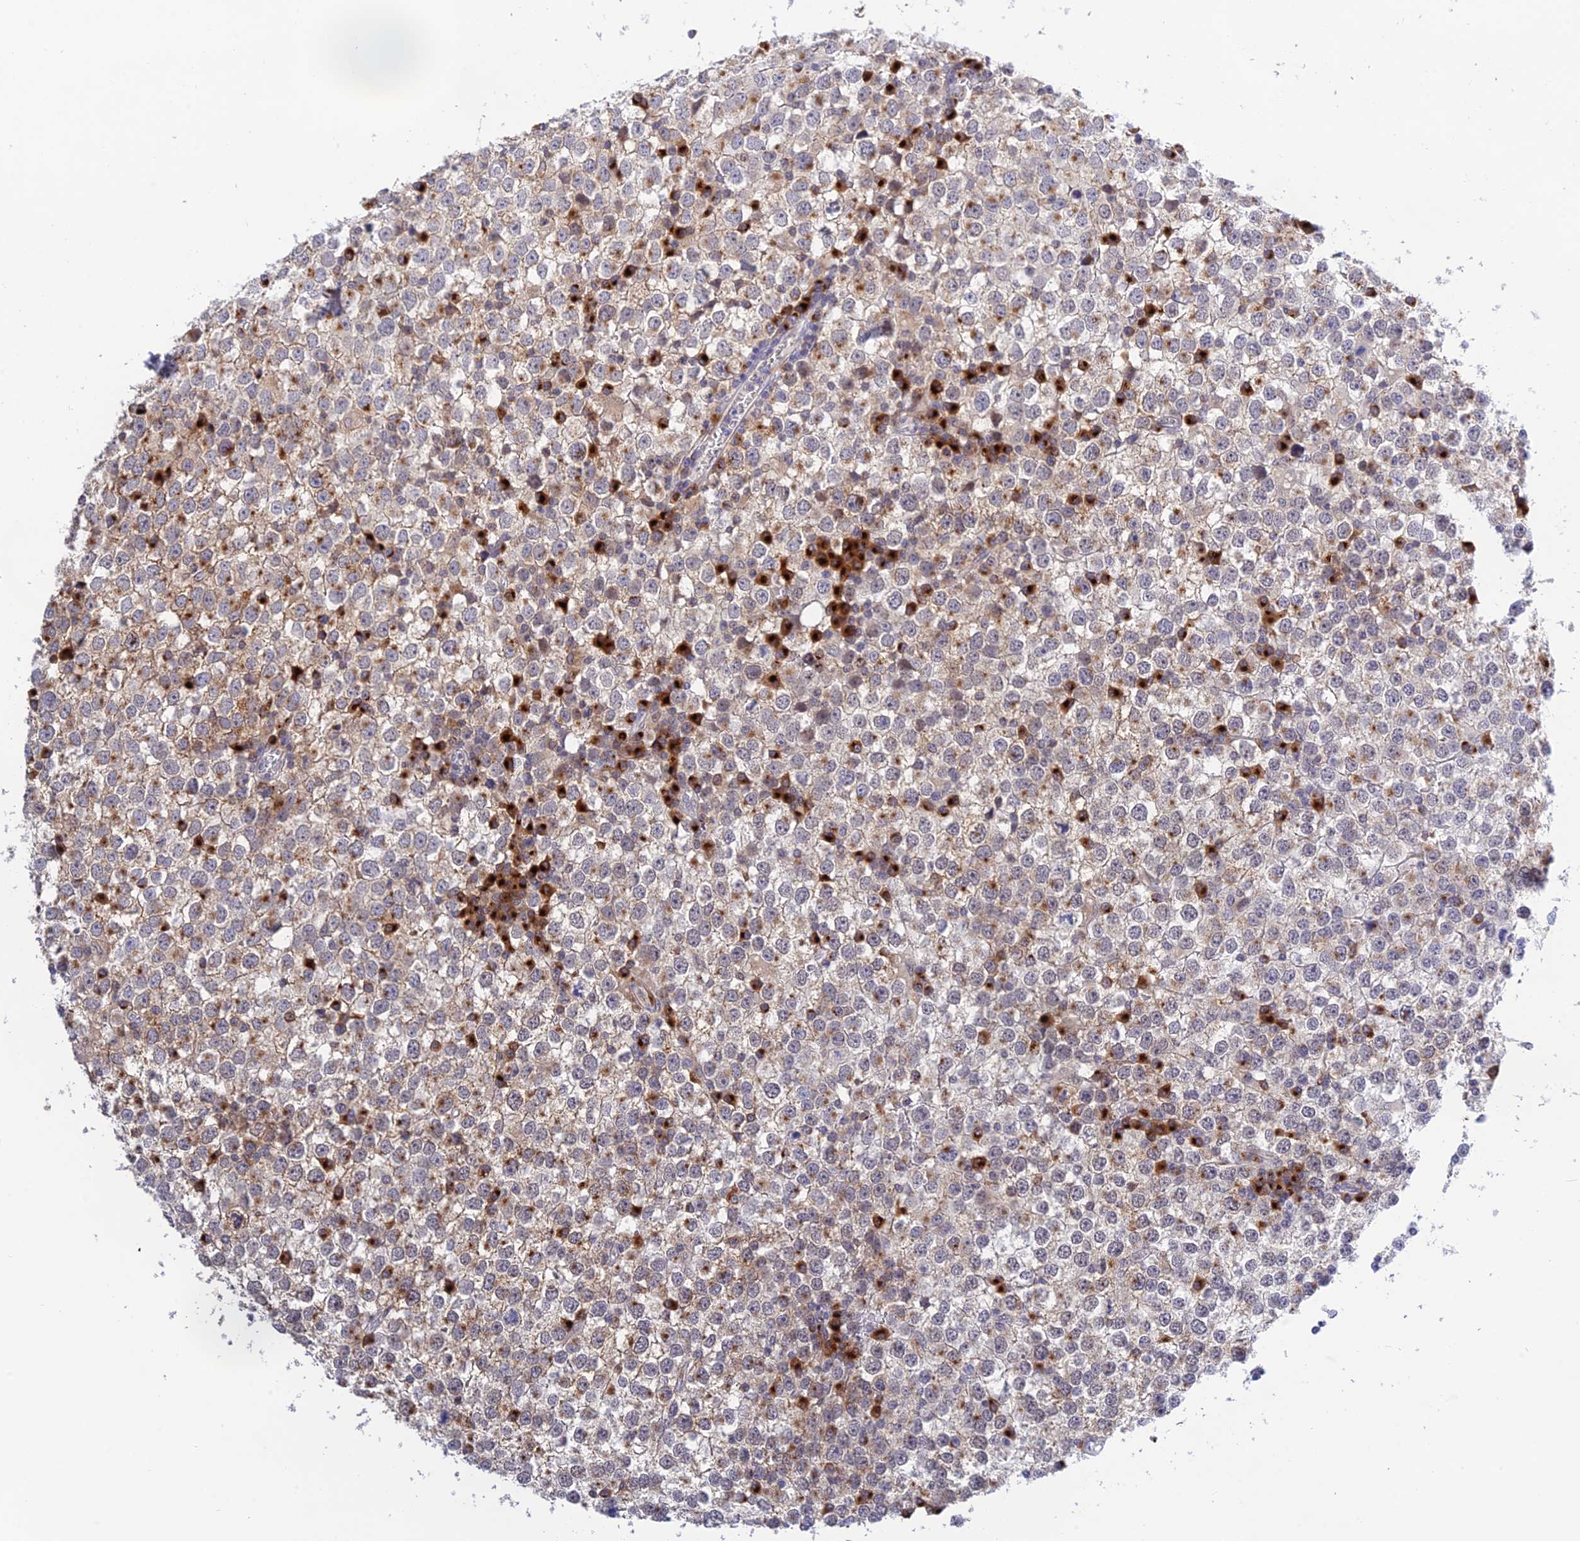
{"staining": {"intensity": "weak", "quantity": ">75%", "location": "cytoplasmic/membranous"}, "tissue": "testis cancer", "cell_type": "Tumor cells", "image_type": "cancer", "snomed": [{"axis": "morphology", "description": "Seminoma, NOS"}, {"axis": "topography", "description": "Testis"}], "caption": "Brown immunohistochemical staining in human testis seminoma reveals weak cytoplasmic/membranous expression in approximately >75% of tumor cells.", "gene": "SNX17", "patient": {"sex": "male", "age": 65}}